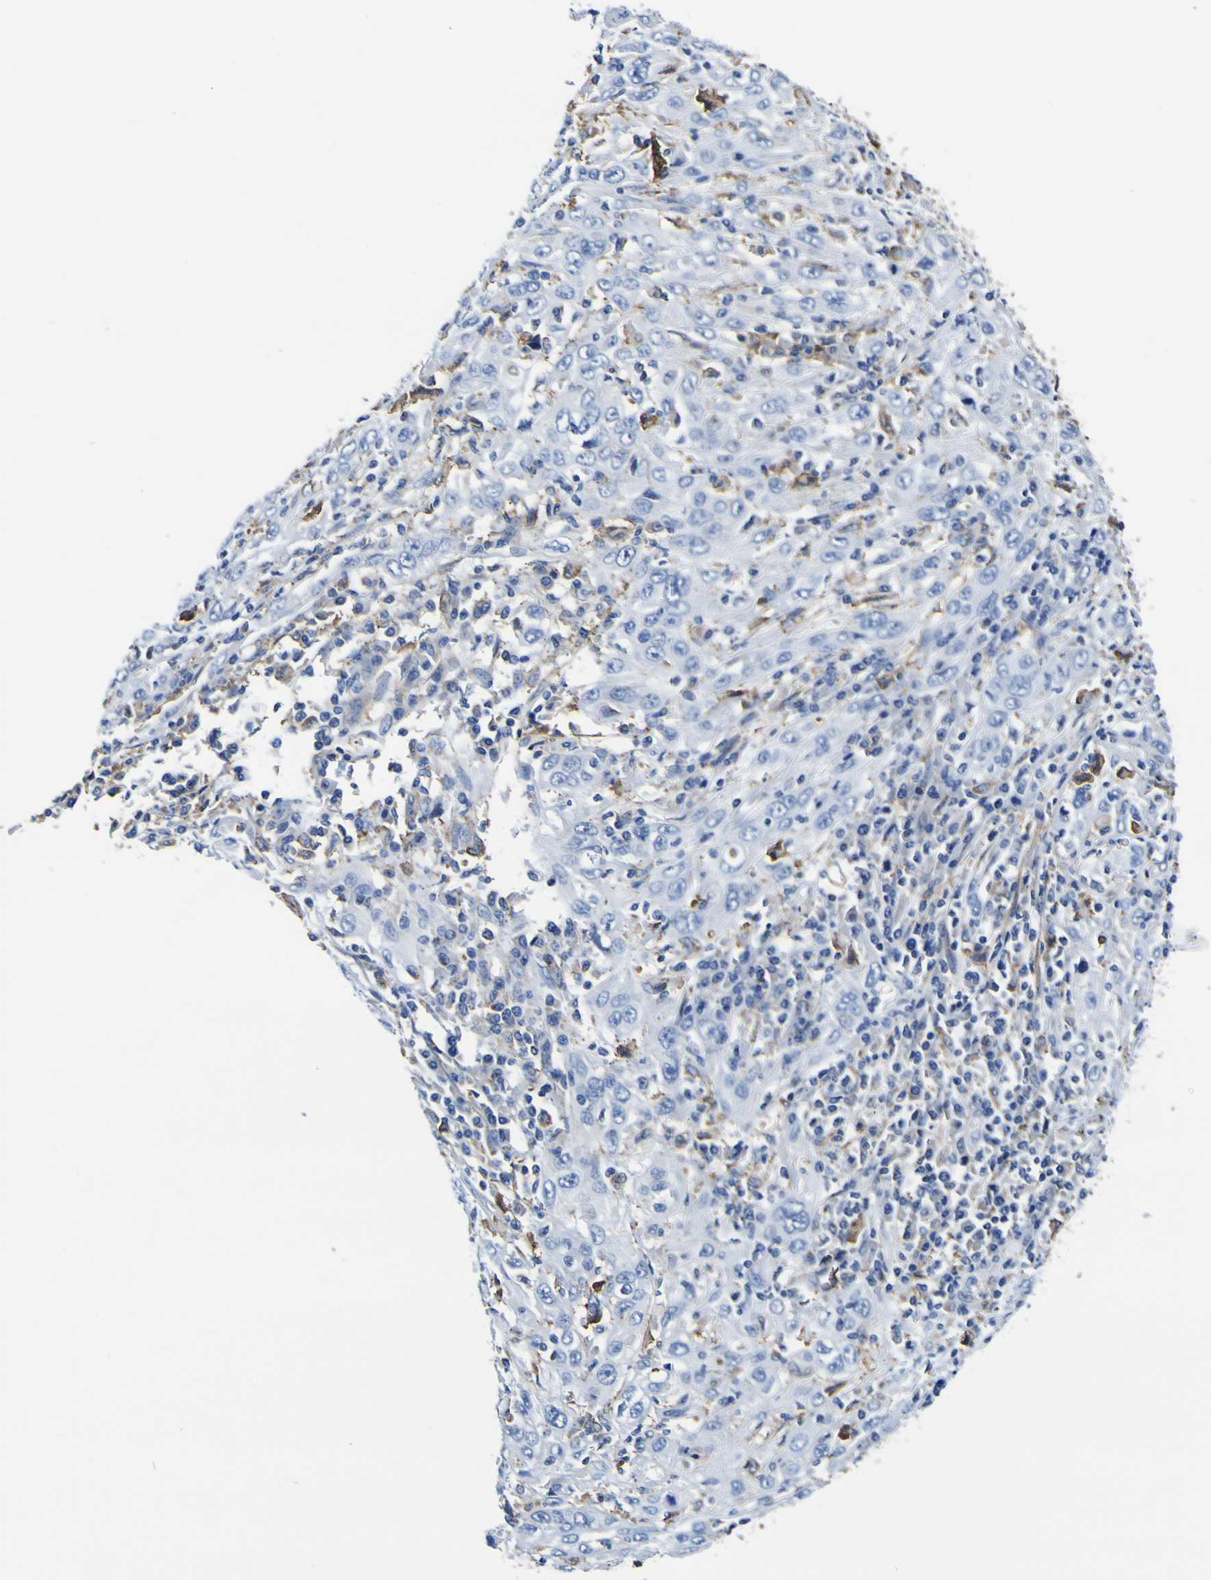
{"staining": {"intensity": "negative", "quantity": "none", "location": "none"}, "tissue": "cervical cancer", "cell_type": "Tumor cells", "image_type": "cancer", "snomed": [{"axis": "morphology", "description": "Squamous cell carcinoma, NOS"}, {"axis": "topography", "description": "Cervix"}], "caption": "Immunohistochemical staining of human cervical cancer (squamous cell carcinoma) exhibits no significant staining in tumor cells.", "gene": "PXDN", "patient": {"sex": "female", "age": 46}}